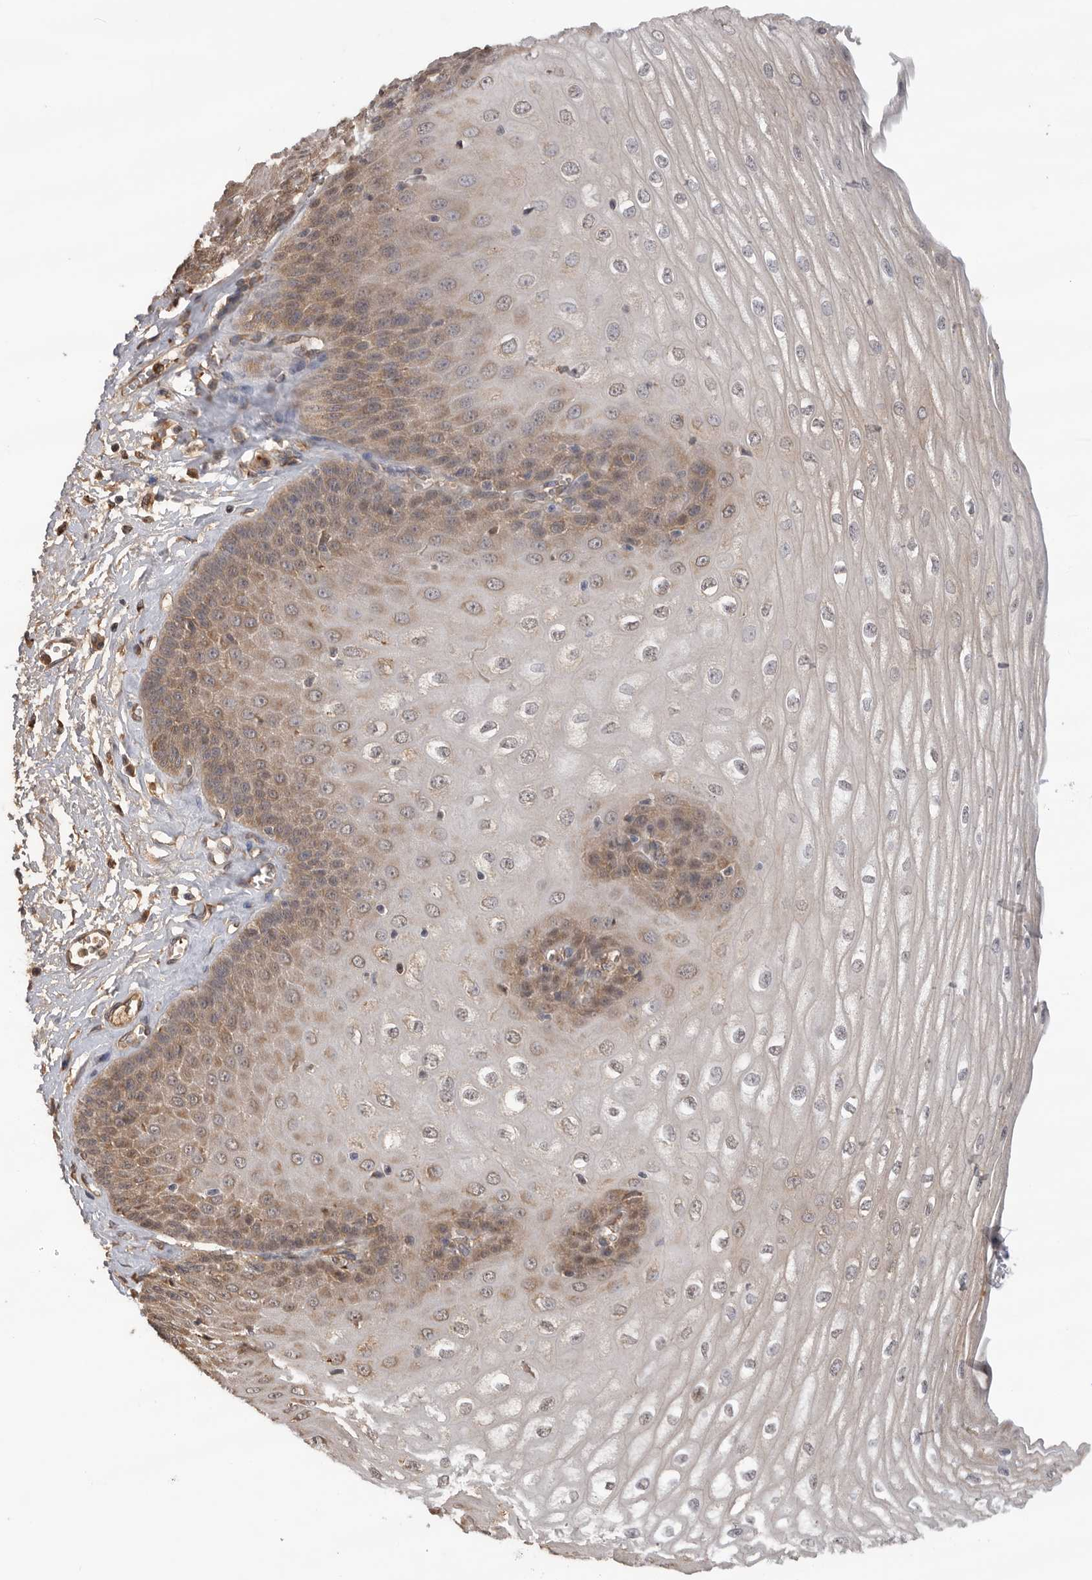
{"staining": {"intensity": "moderate", "quantity": ">75%", "location": "cytoplasmic/membranous"}, "tissue": "esophagus", "cell_type": "Squamous epithelial cells", "image_type": "normal", "snomed": [{"axis": "morphology", "description": "Normal tissue, NOS"}, {"axis": "topography", "description": "Esophagus"}], "caption": "Approximately >75% of squamous epithelial cells in benign esophagus exhibit moderate cytoplasmic/membranous protein expression as visualized by brown immunohistochemical staining.", "gene": "CDC42BPB", "patient": {"sex": "male", "age": 60}}